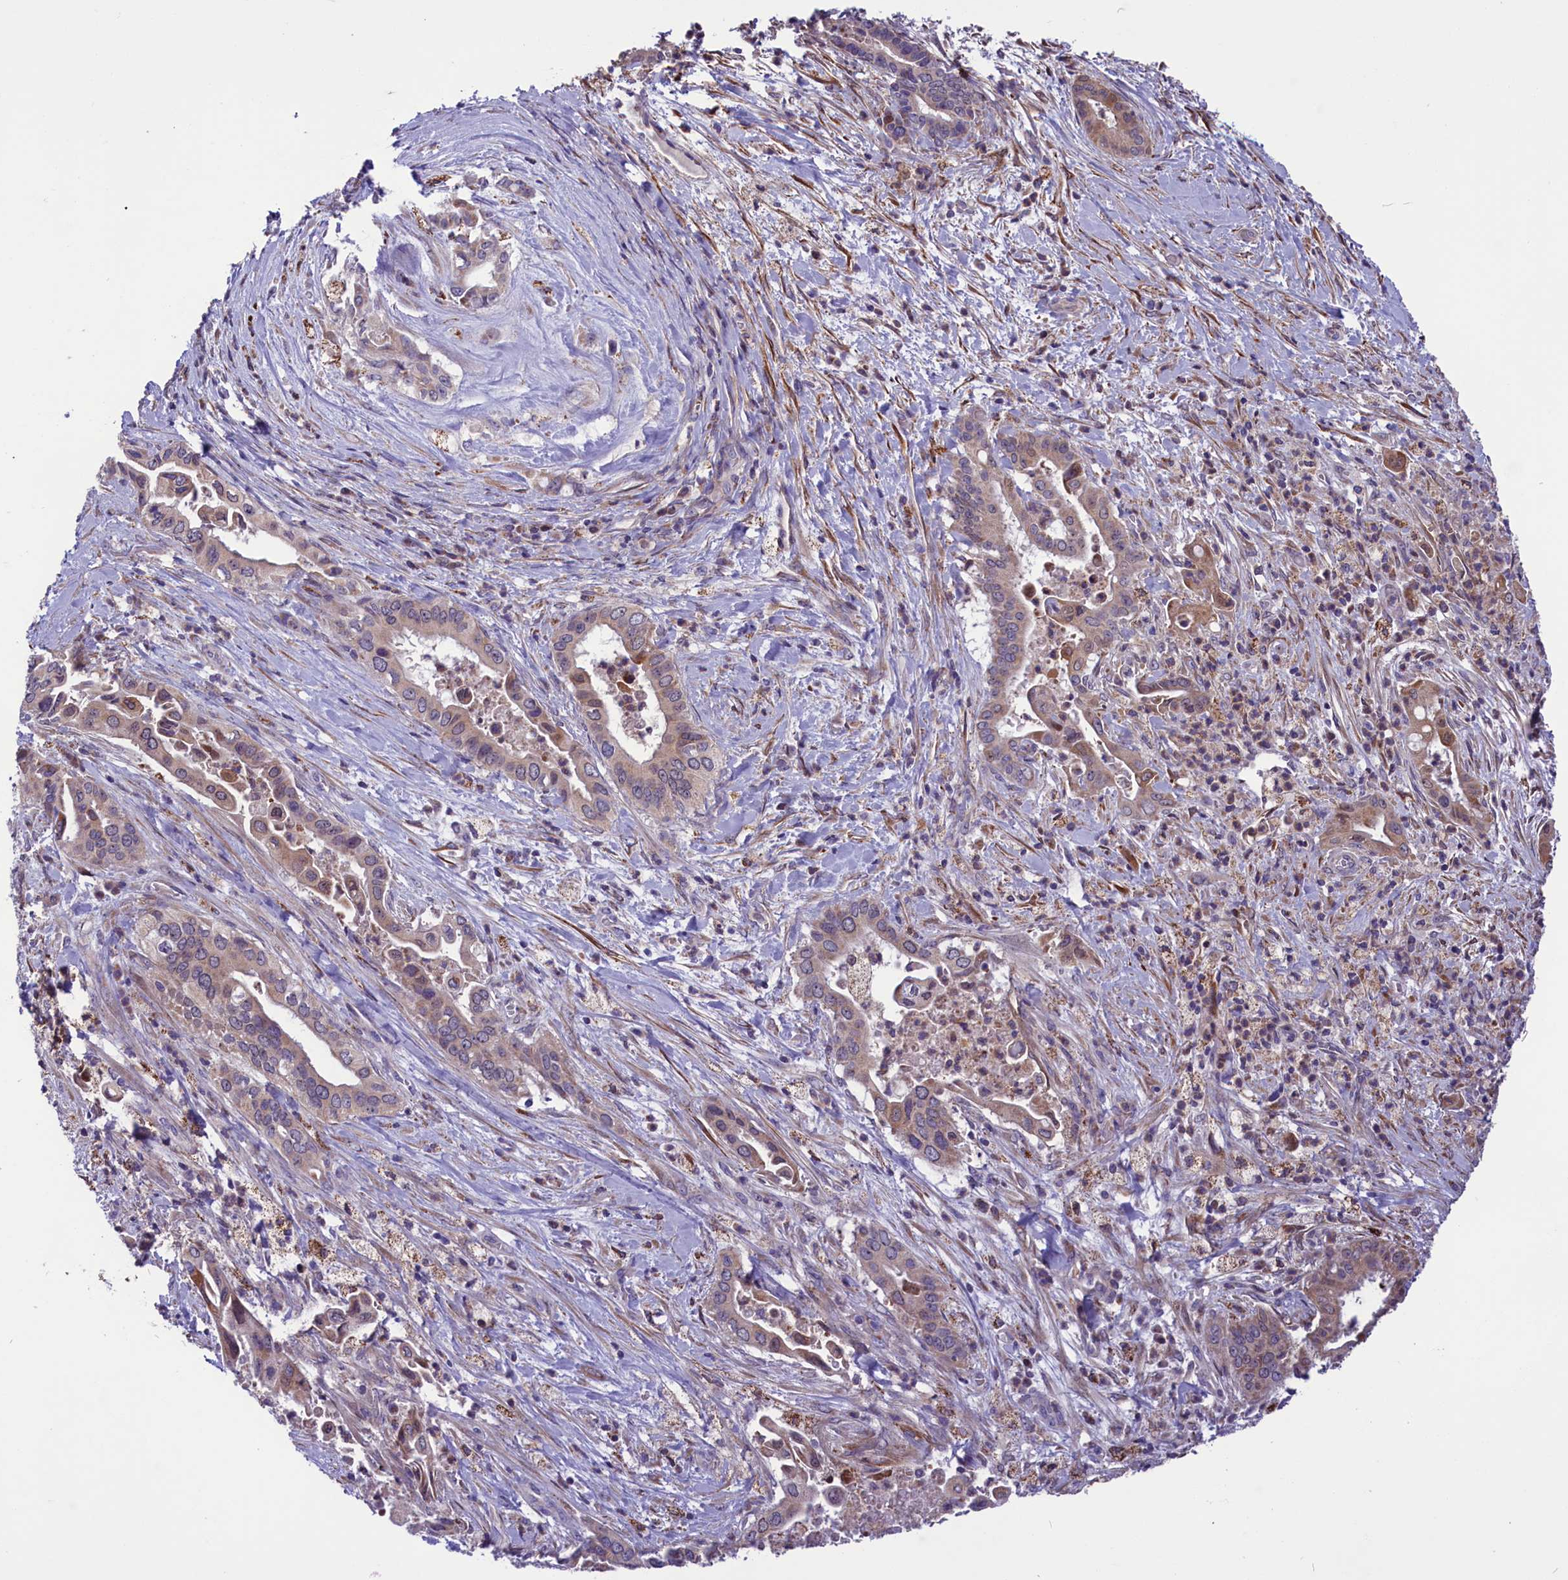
{"staining": {"intensity": "weak", "quantity": ">75%", "location": "cytoplasmic/membranous"}, "tissue": "pancreatic cancer", "cell_type": "Tumor cells", "image_type": "cancer", "snomed": [{"axis": "morphology", "description": "Adenocarcinoma, NOS"}, {"axis": "topography", "description": "Pancreas"}], "caption": "Brown immunohistochemical staining in adenocarcinoma (pancreatic) exhibits weak cytoplasmic/membranous staining in approximately >75% of tumor cells.", "gene": "MIEF2", "patient": {"sex": "female", "age": 77}}